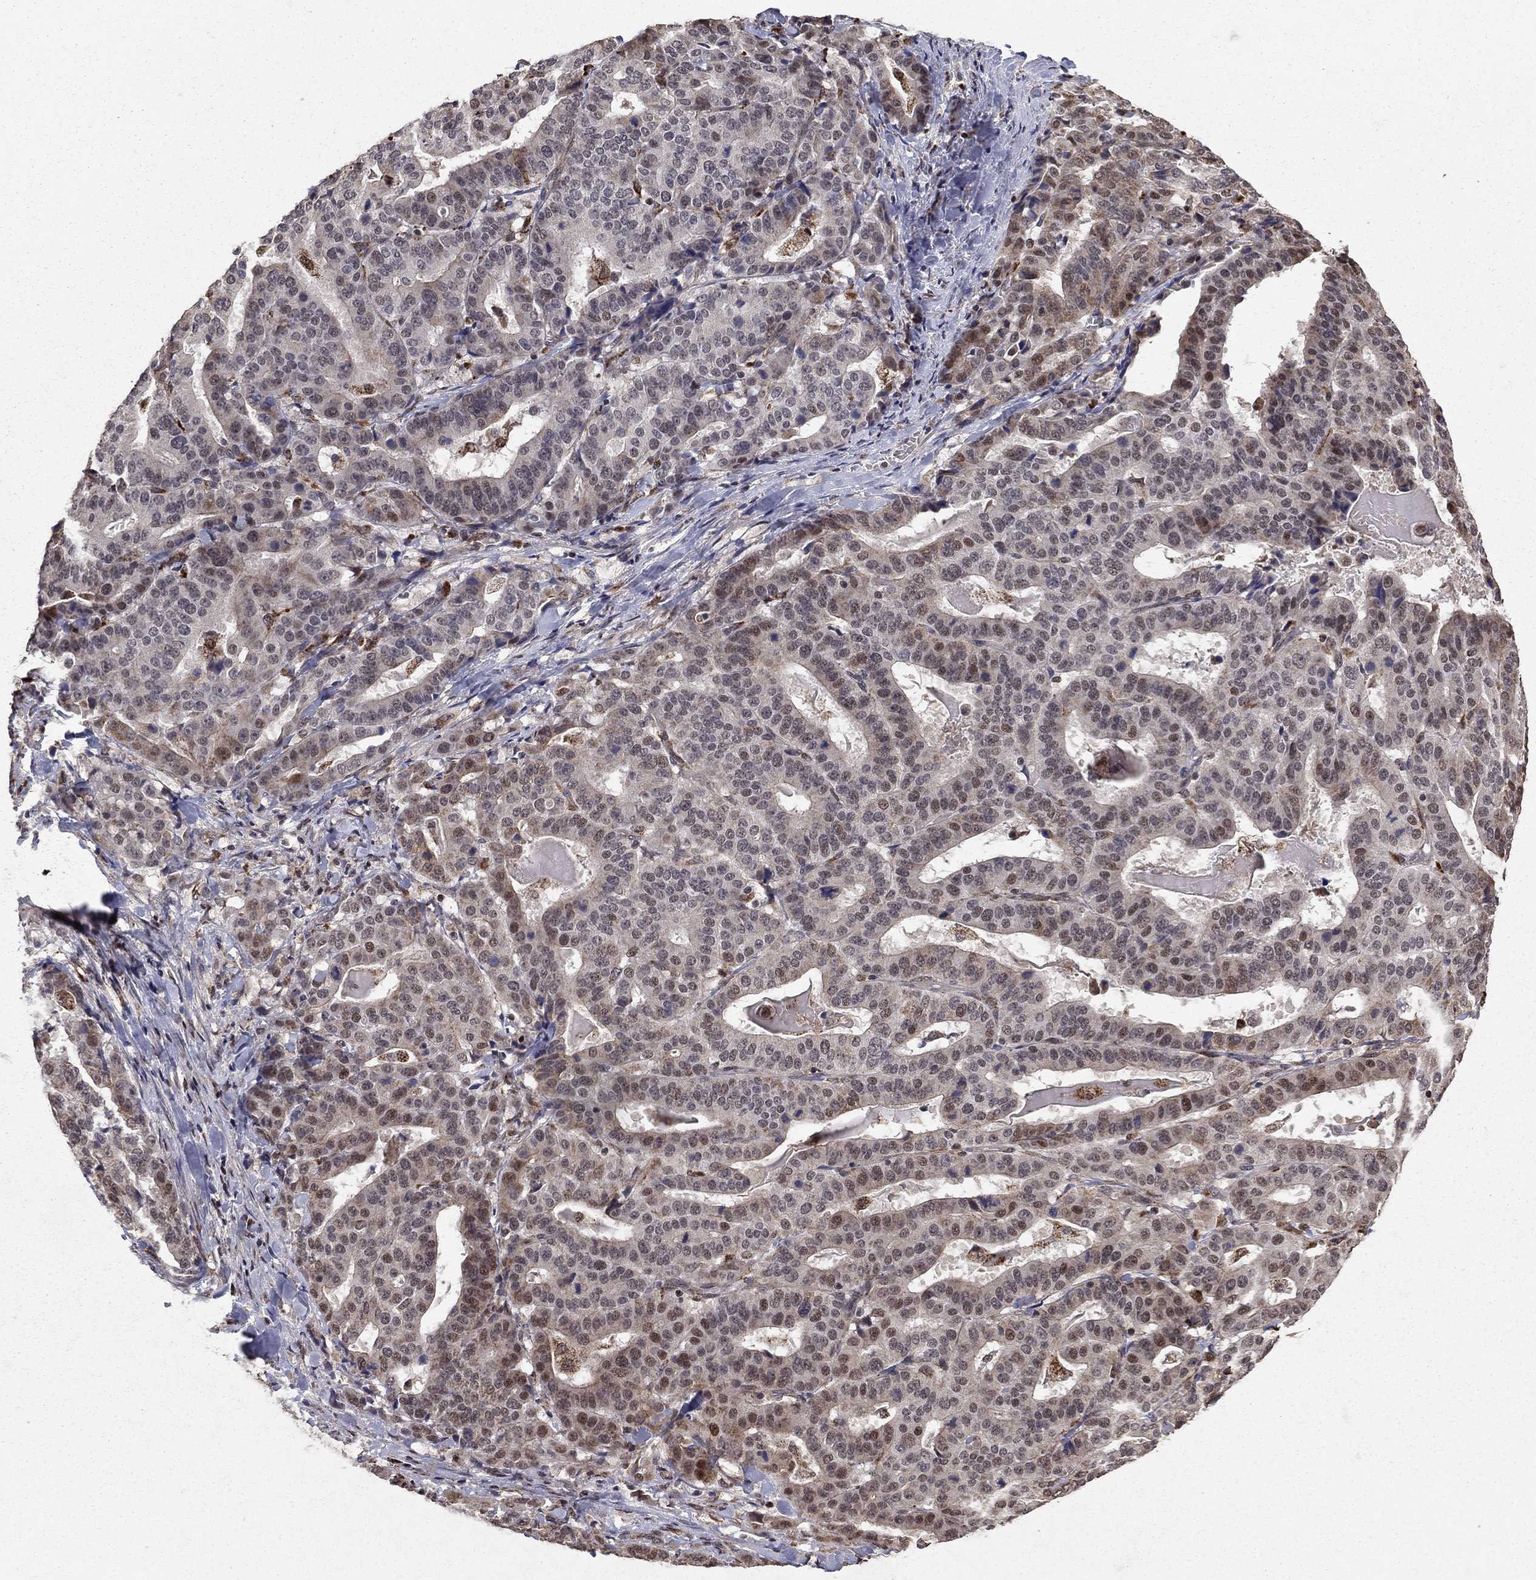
{"staining": {"intensity": "moderate", "quantity": "<25%", "location": "cytoplasmic/membranous"}, "tissue": "stomach cancer", "cell_type": "Tumor cells", "image_type": "cancer", "snomed": [{"axis": "morphology", "description": "Adenocarcinoma, NOS"}, {"axis": "topography", "description": "Stomach"}], "caption": "There is low levels of moderate cytoplasmic/membranous expression in tumor cells of stomach cancer, as demonstrated by immunohistochemical staining (brown color).", "gene": "ACOT13", "patient": {"sex": "male", "age": 48}}